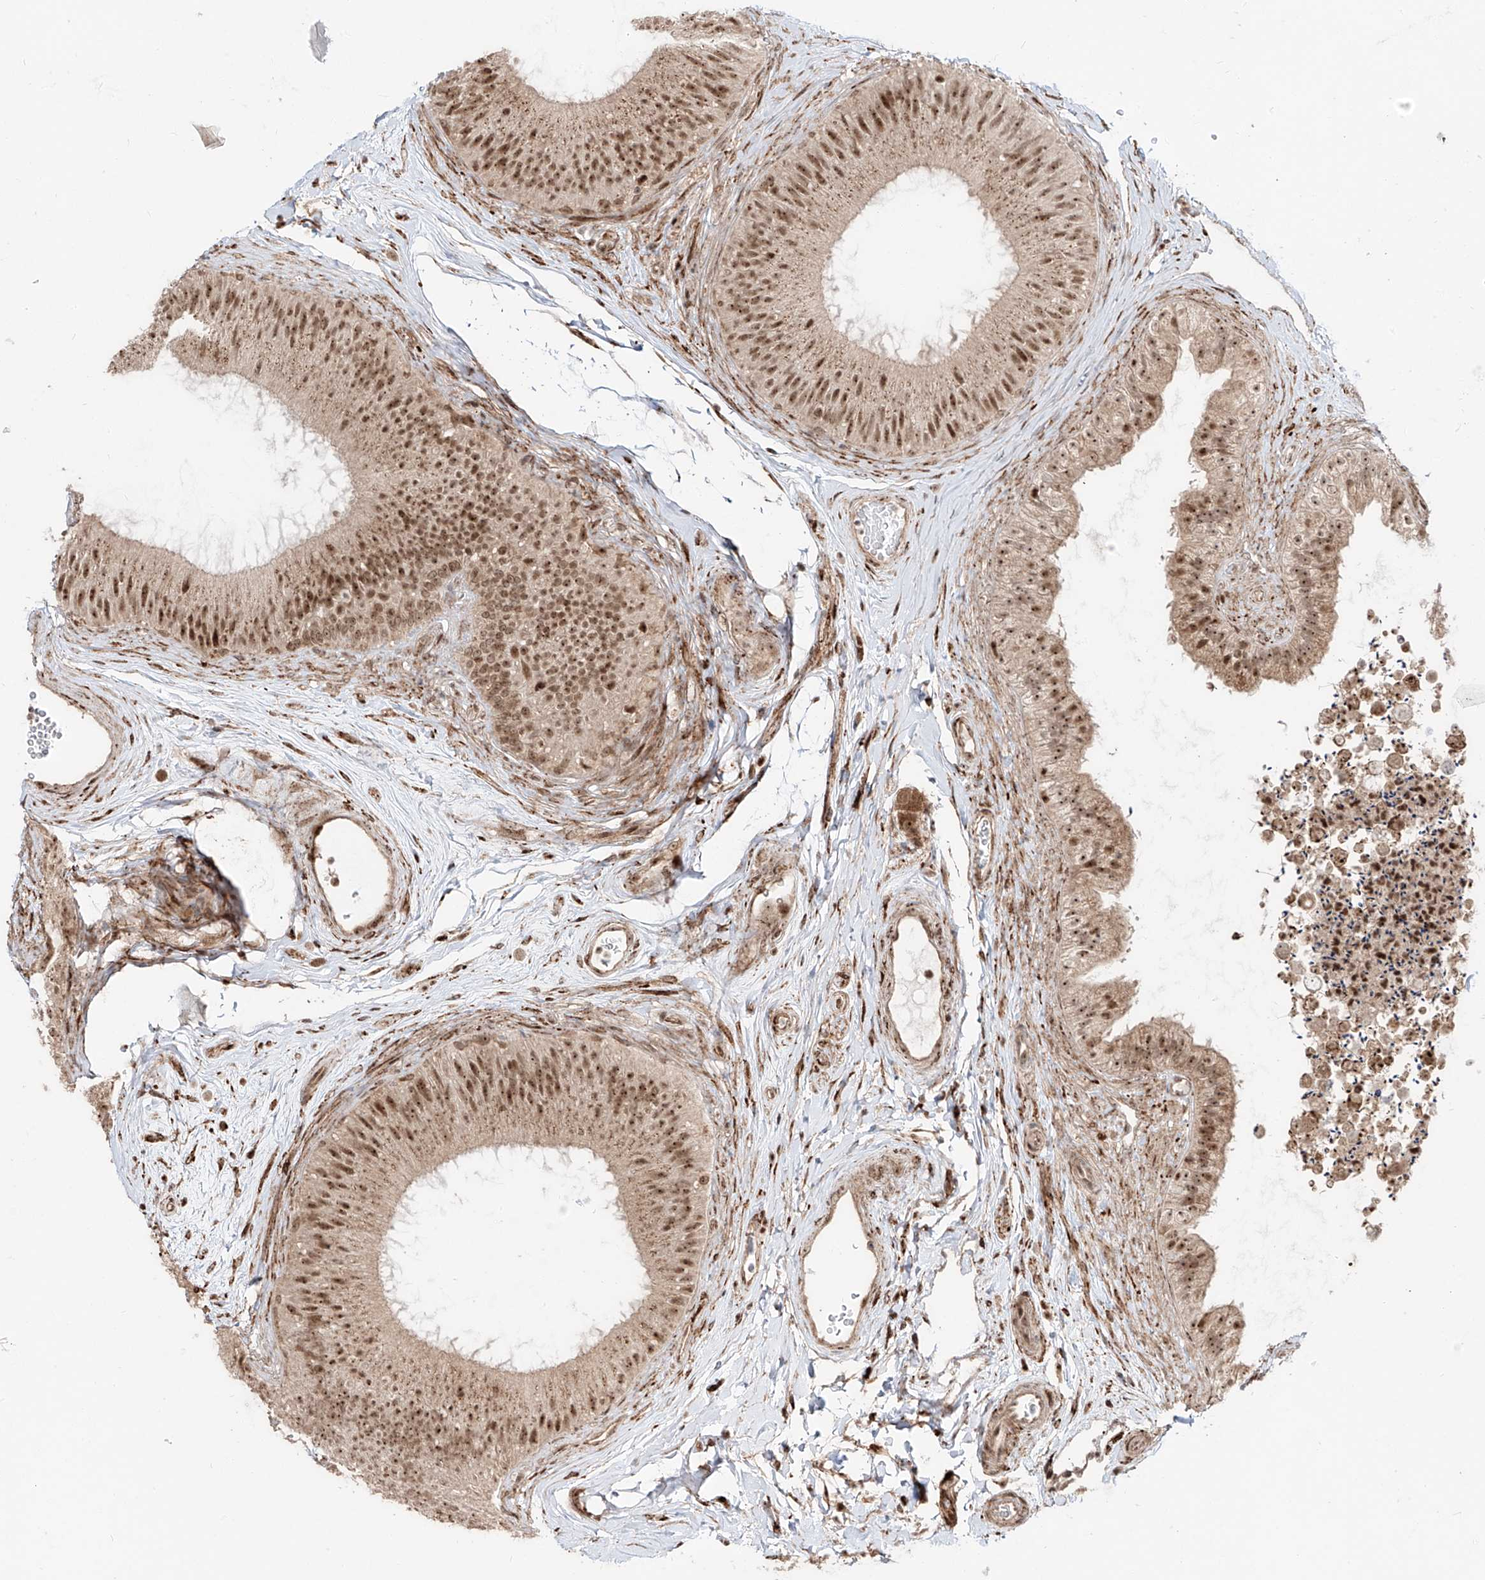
{"staining": {"intensity": "moderate", "quantity": ">75%", "location": "cytoplasmic/membranous,nuclear"}, "tissue": "epididymis", "cell_type": "Glandular cells", "image_type": "normal", "snomed": [{"axis": "morphology", "description": "Normal tissue, NOS"}, {"axis": "topography", "description": "Epididymis"}], "caption": "Glandular cells exhibit medium levels of moderate cytoplasmic/membranous,nuclear expression in about >75% of cells in unremarkable epididymis.", "gene": "ZNF710", "patient": {"sex": "male", "age": 45}}